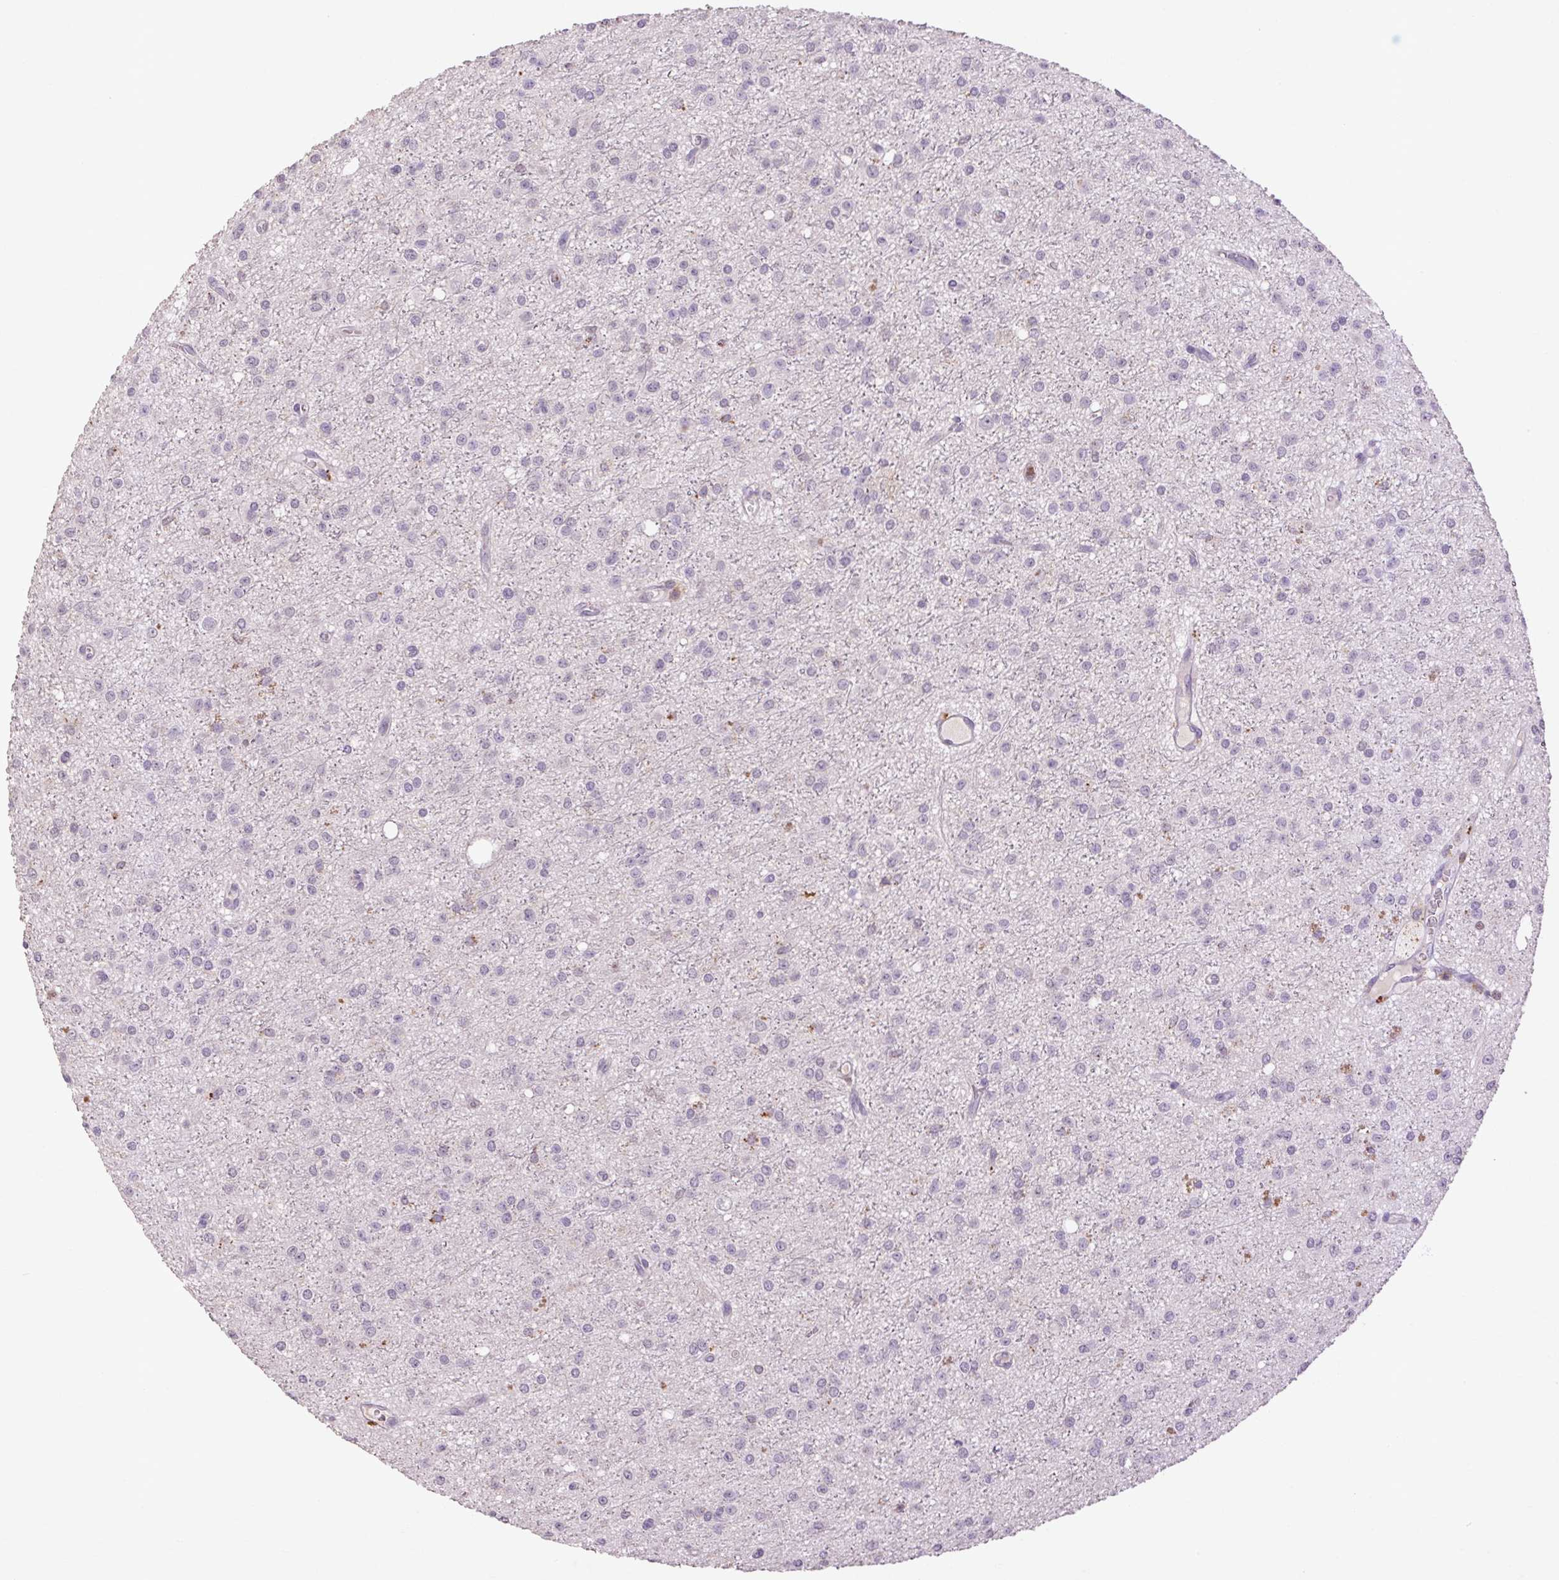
{"staining": {"intensity": "negative", "quantity": "none", "location": "none"}, "tissue": "glioma", "cell_type": "Tumor cells", "image_type": "cancer", "snomed": [{"axis": "morphology", "description": "Glioma, malignant, Low grade"}, {"axis": "topography", "description": "Brain"}], "caption": "This is an immunohistochemistry photomicrograph of human glioma. There is no staining in tumor cells.", "gene": "FNDC7", "patient": {"sex": "male", "age": 27}}